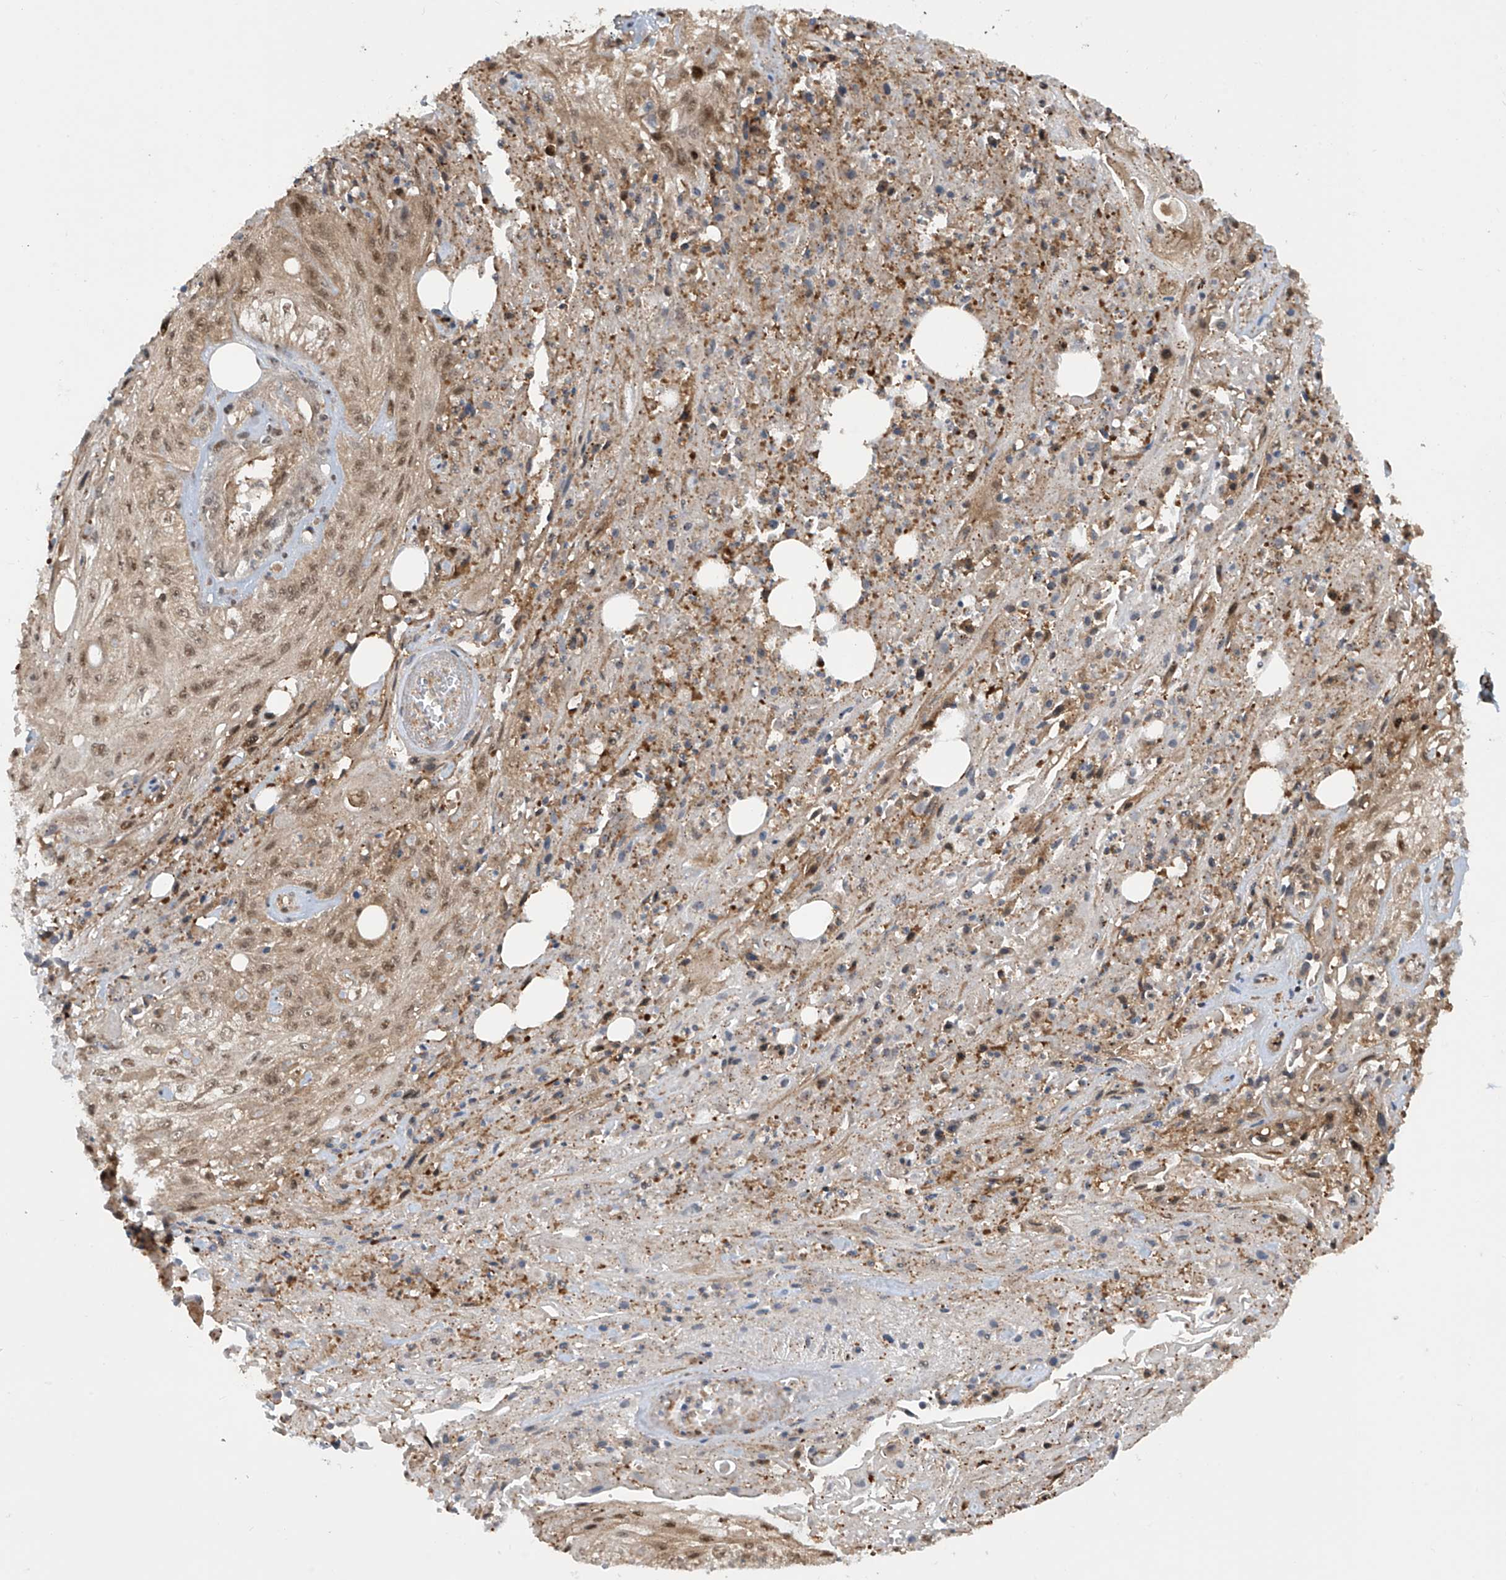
{"staining": {"intensity": "moderate", "quantity": ">75%", "location": "nuclear"}, "tissue": "skin cancer", "cell_type": "Tumor cells", "image_type": "cancer", "snomed": [{"axis": "morphology", "description": "Squamous cell carcinoma, NOS"}, {"axis": "morphology", "description": "Squamous cell carcinoma, metastatic, NOS"}, {"axis": "topography", "description": "Skin"}, {"axis": "topography", "description": "Lymph node"}], "caption": "An immunohistochemistry (IHC) micrograph of tumor tissue is shown. Protein staining in brown highlights moderate nuclear positivity in skin cancer within tumor cells. (Brightfield microscopy of DAB IHC at high magnification).", "gene": "LAGE3", "patient": {"sex": "male", "age": 75}}